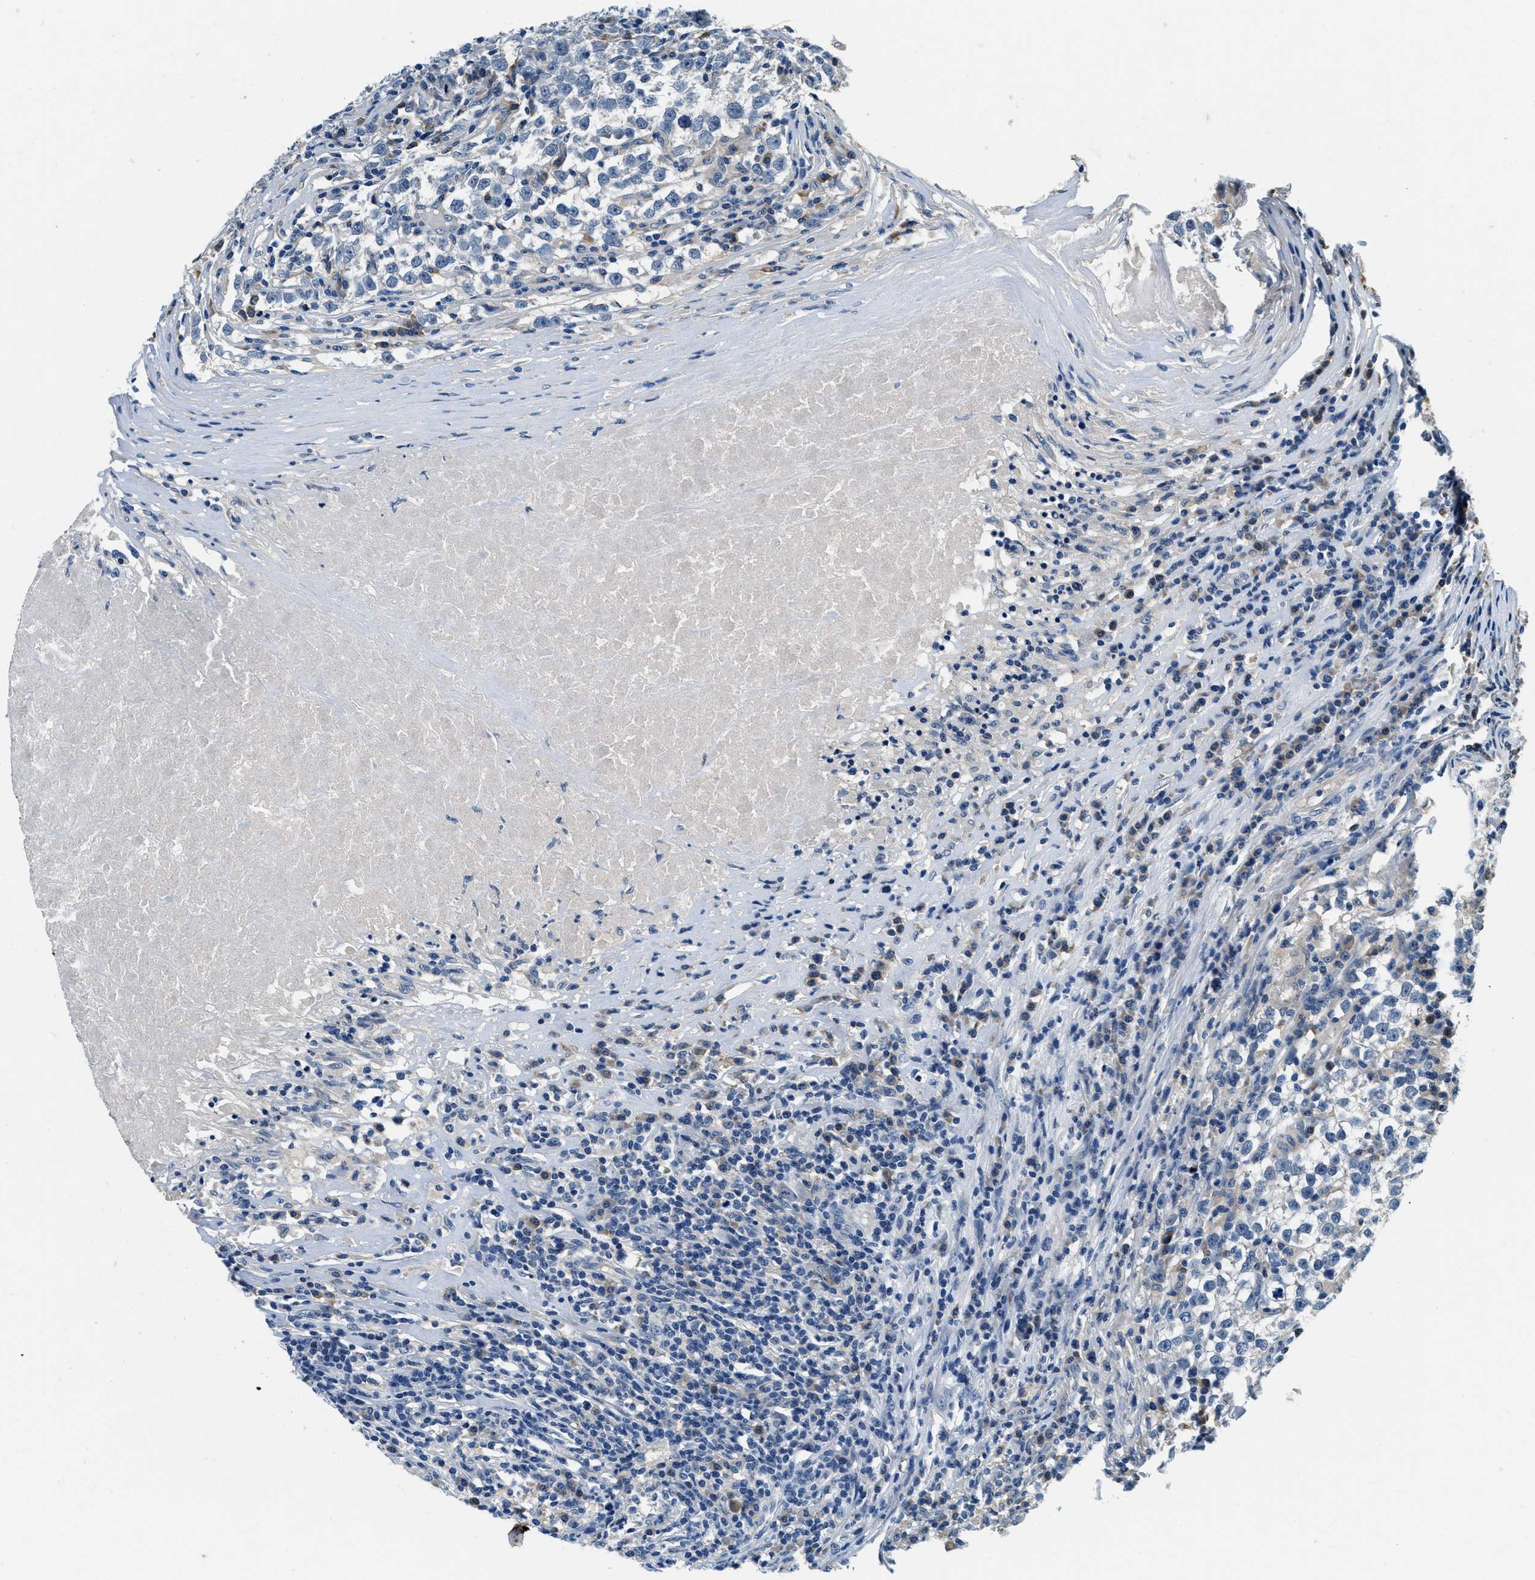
{"staining": {"intensity": "negative", "quantity": "none", "location": "none"}, "tissue": "testis cancer", "cell_type": "Tumor cells", "image_type": "cancer", "snomed": [{"axis": "morphology", "description": "Normal tissue, NOS"}, {"axis": "morphology", "description": "Seminoma, NOS"}, {"axis": "topography", "description": "Testis"}], "caption": "Immunohistochemistry (IHC) micrograph of testis seminoma stained for a protein (brown), which demonstrates no positivity in tumor cells. (DAB immunohistochemistry (IHC), high magnification).", "gene": "ALDH3A2", "patient": {"sex": "male", "age": 43}}